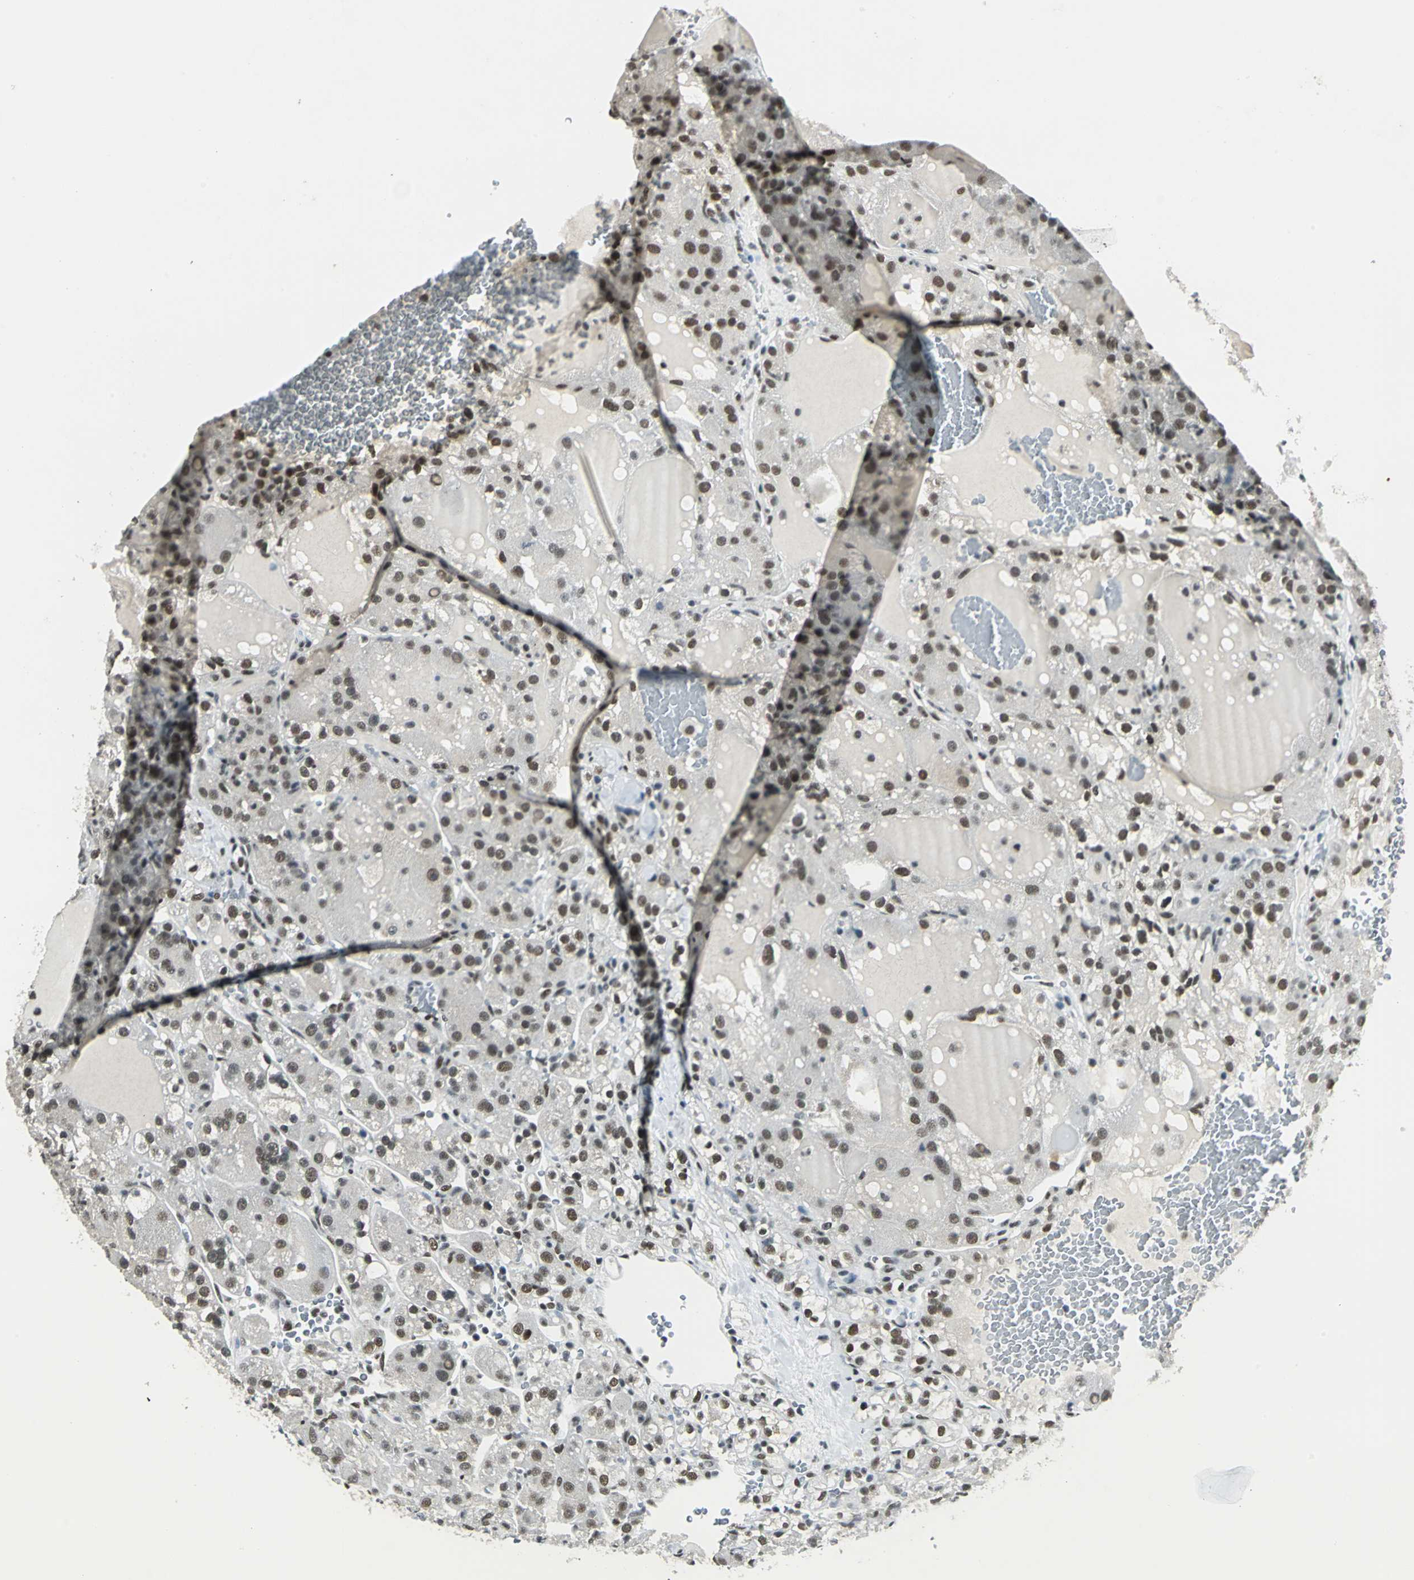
{"staining": {"intensity": "strong", "quantity": ">75%", "location": "nuclear"}, "tissue": "renal cancer", "cell_type": "Tumor cells", "image_type": "cancer", "snomed": [{"axis": "morphology", "description": "Normal tissue, NOS"}, {"axis": "morphology", "description": "Adenocarcinoma, NOS"}, {"axis": "topography", "description": "Kidney"}], "caption": "A photomicrograph of adenocarcinoma (renal) stained for a protein exhibits strong nuclear brown staining in tumor cells.", "gene": "ADNP", "patient": {"sex": "male", "age": 61}}